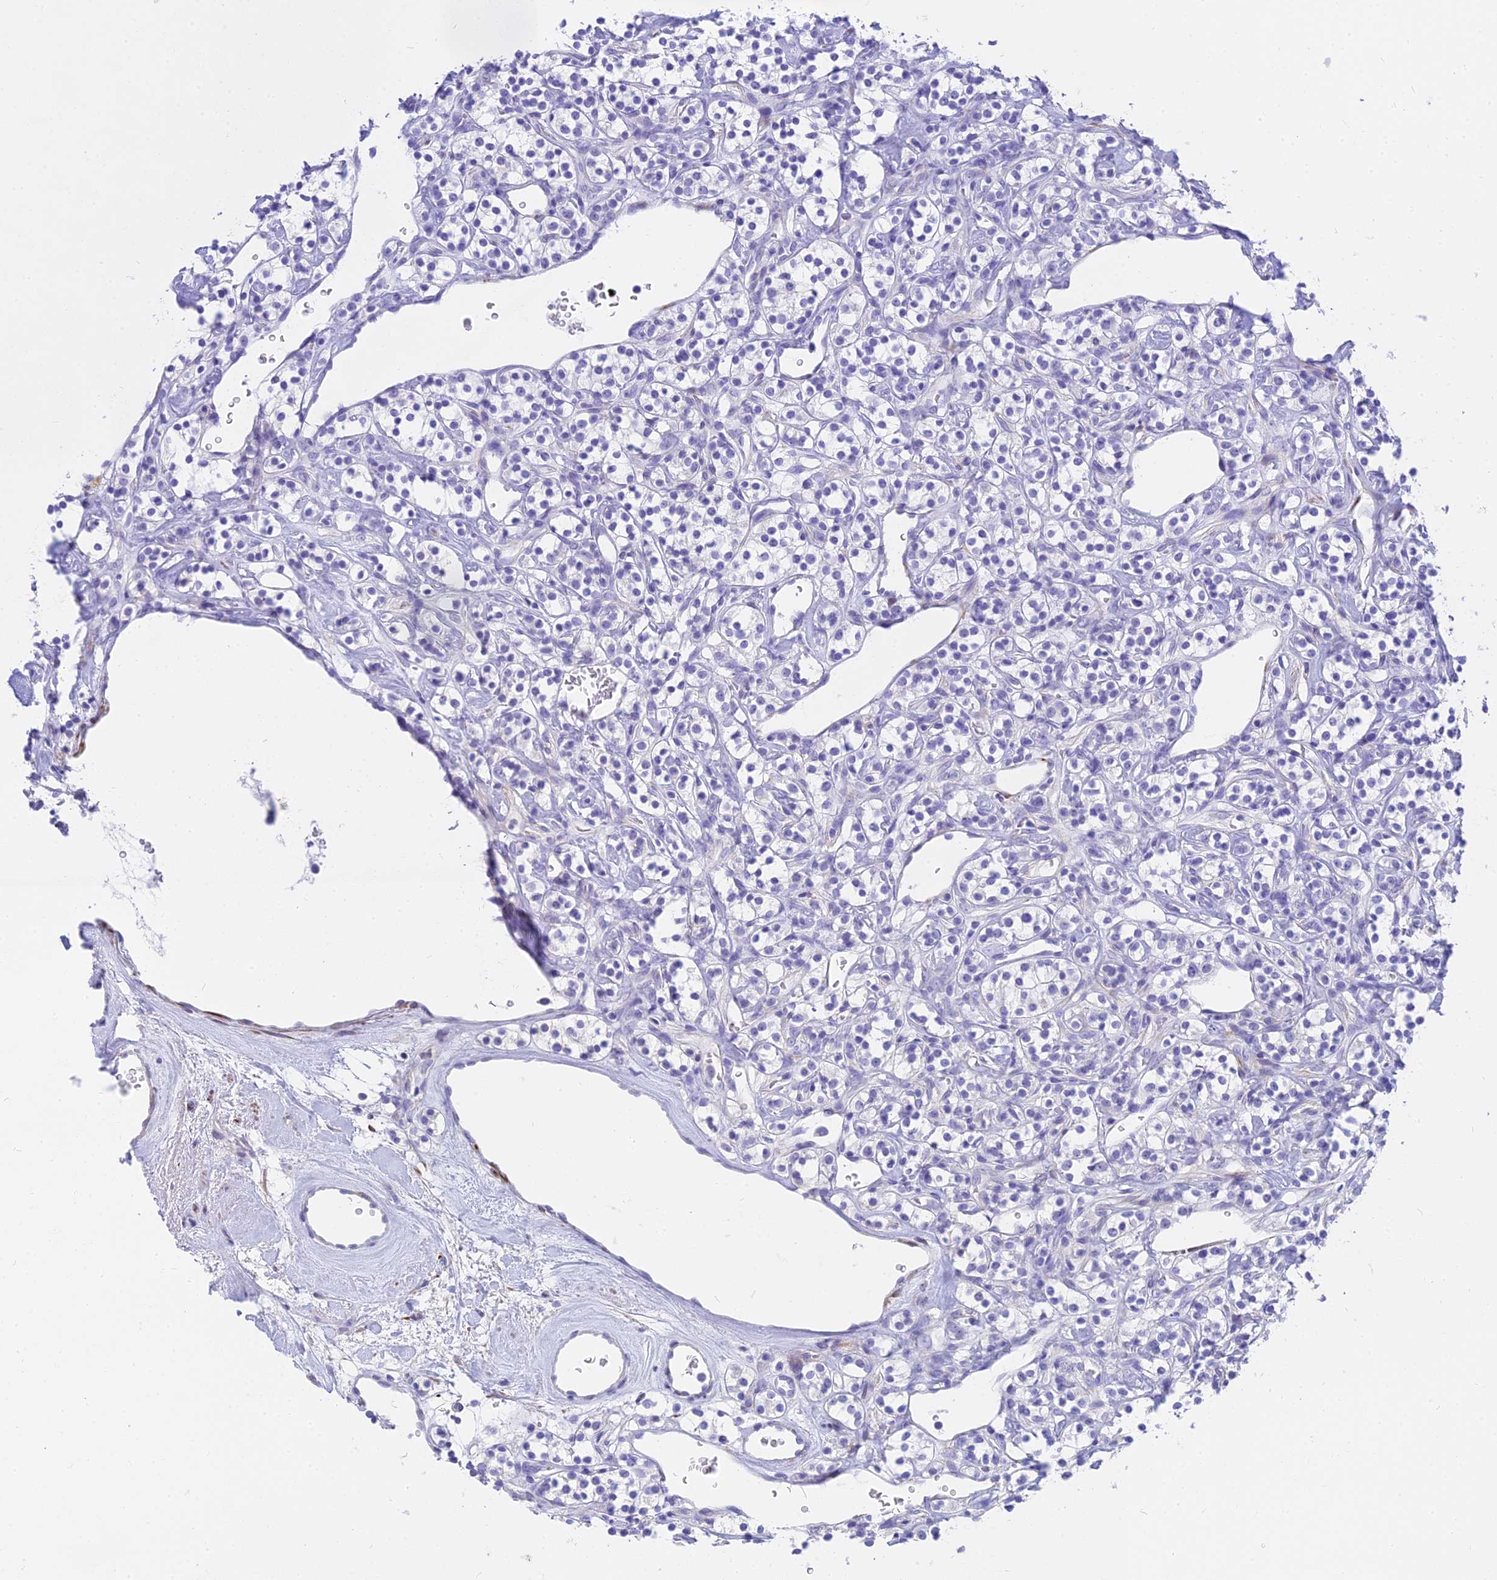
{"staining": {"intensity": "negative", "quantity": "none", "location": "none"}, "tissue": "renal cancer", "cell_type": "Tumor cells", "image_type": "cancer", "snomed": [{"axis": "morphology", "description": "Adenocarcinoma, NOS"}, {"axis": "topography", "description": "Kidney"}], "caption": "Tumor cells show no significant protein positivity in renal cancer (adenocarcinoma).", "gene": "SLC36A2", "patient": {"sex": "male", "age": 77}}